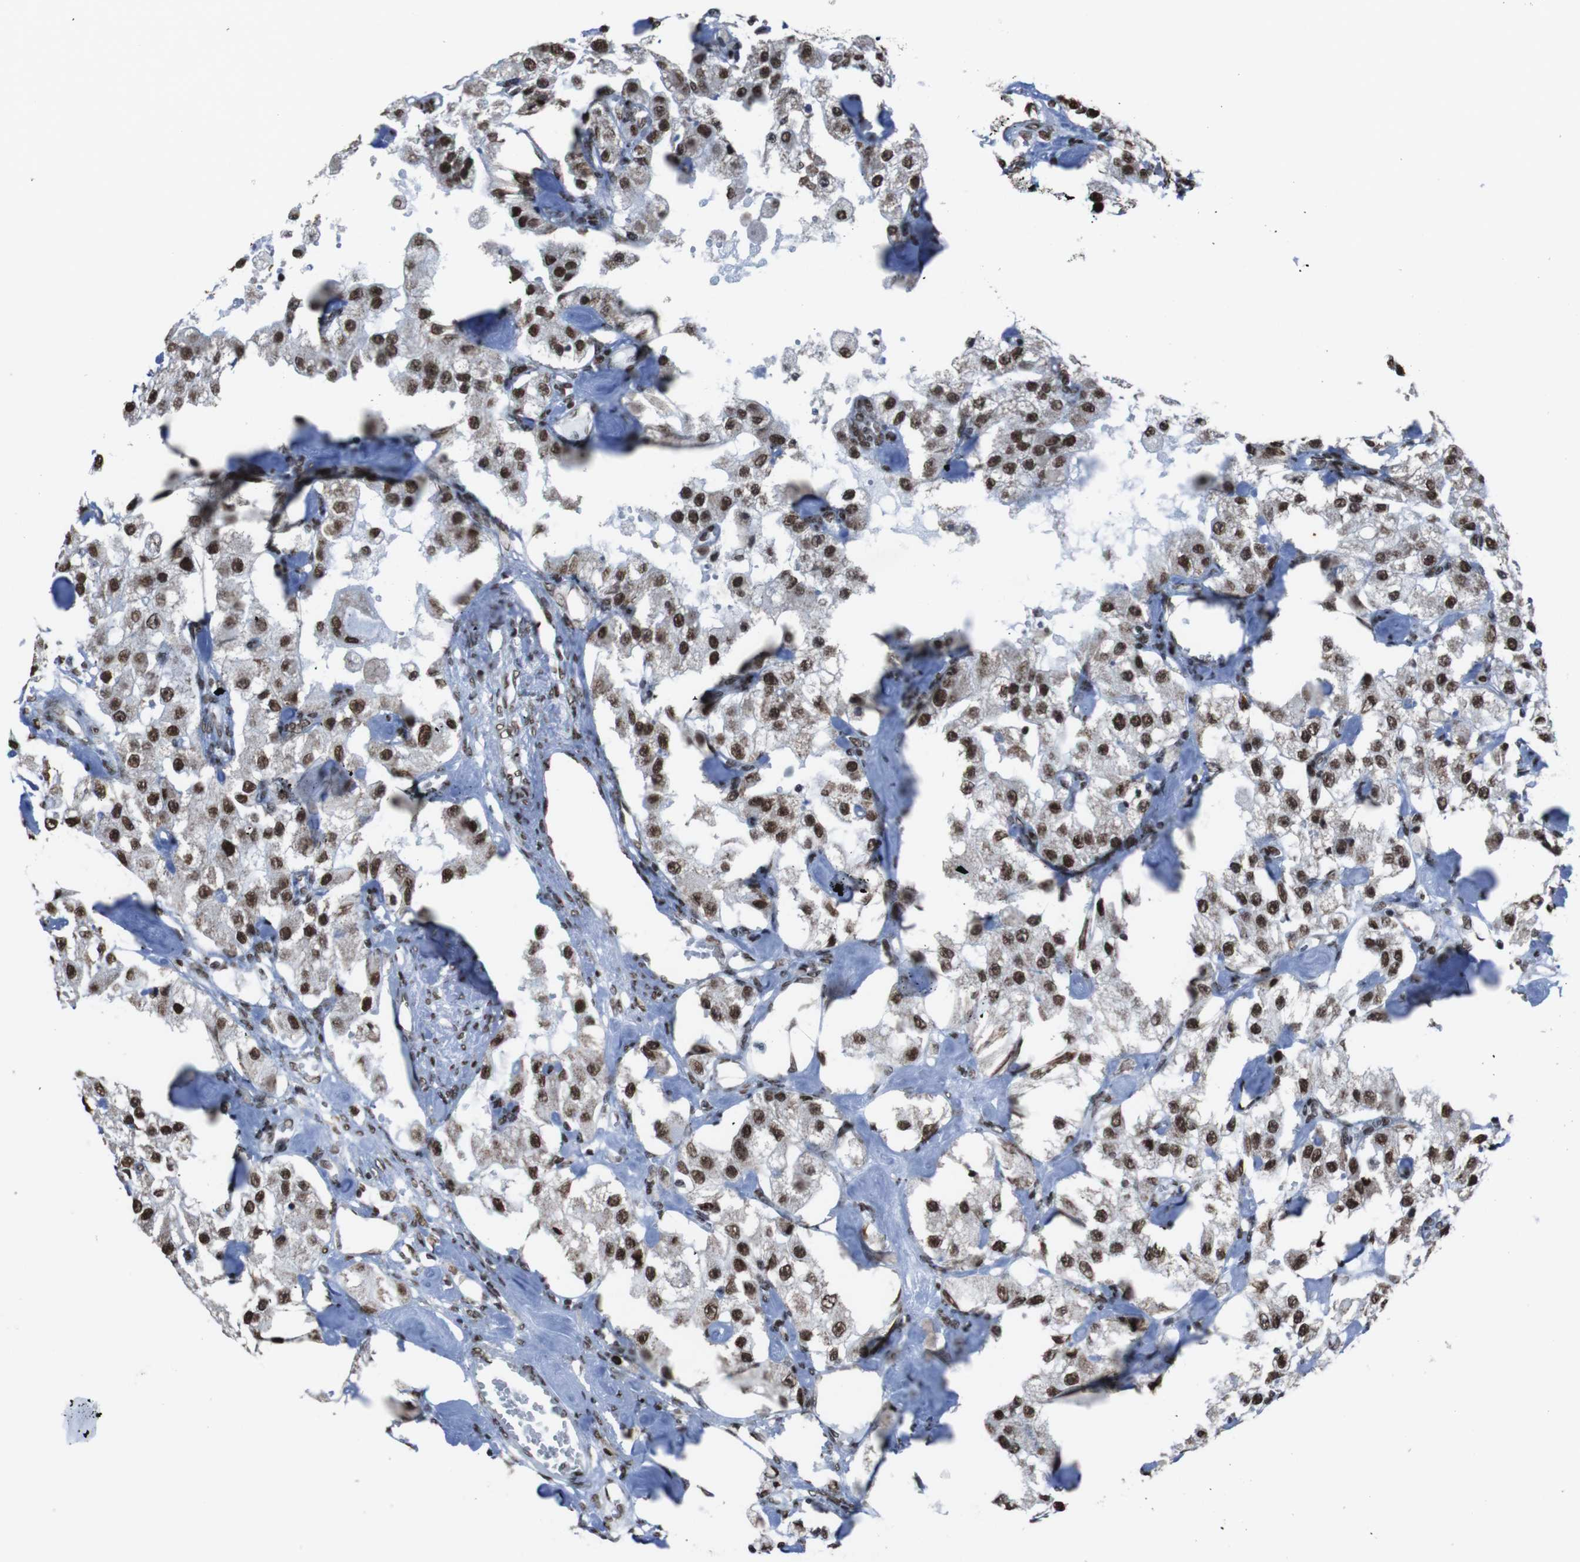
{"staining": {"intensity": "strong", "quantity": ">75%", "location": "nuclear"}, "tissue": "carcinoid", "cell_type": "Tumor cells", "image_type": "cancer", "snomed": [{"axis": "morphology", "description": "Carcinoid, malignant, NOS"}, {"axis": "topography", "description": "Pancreas"}], "caption": "Immunohistochemical staining of carcinoid displays high levels of strong nuclear expression in approximately >75% of tumor cells.", "gene": "ROMO1", "patient": {"sex": "male", "age": 41}}